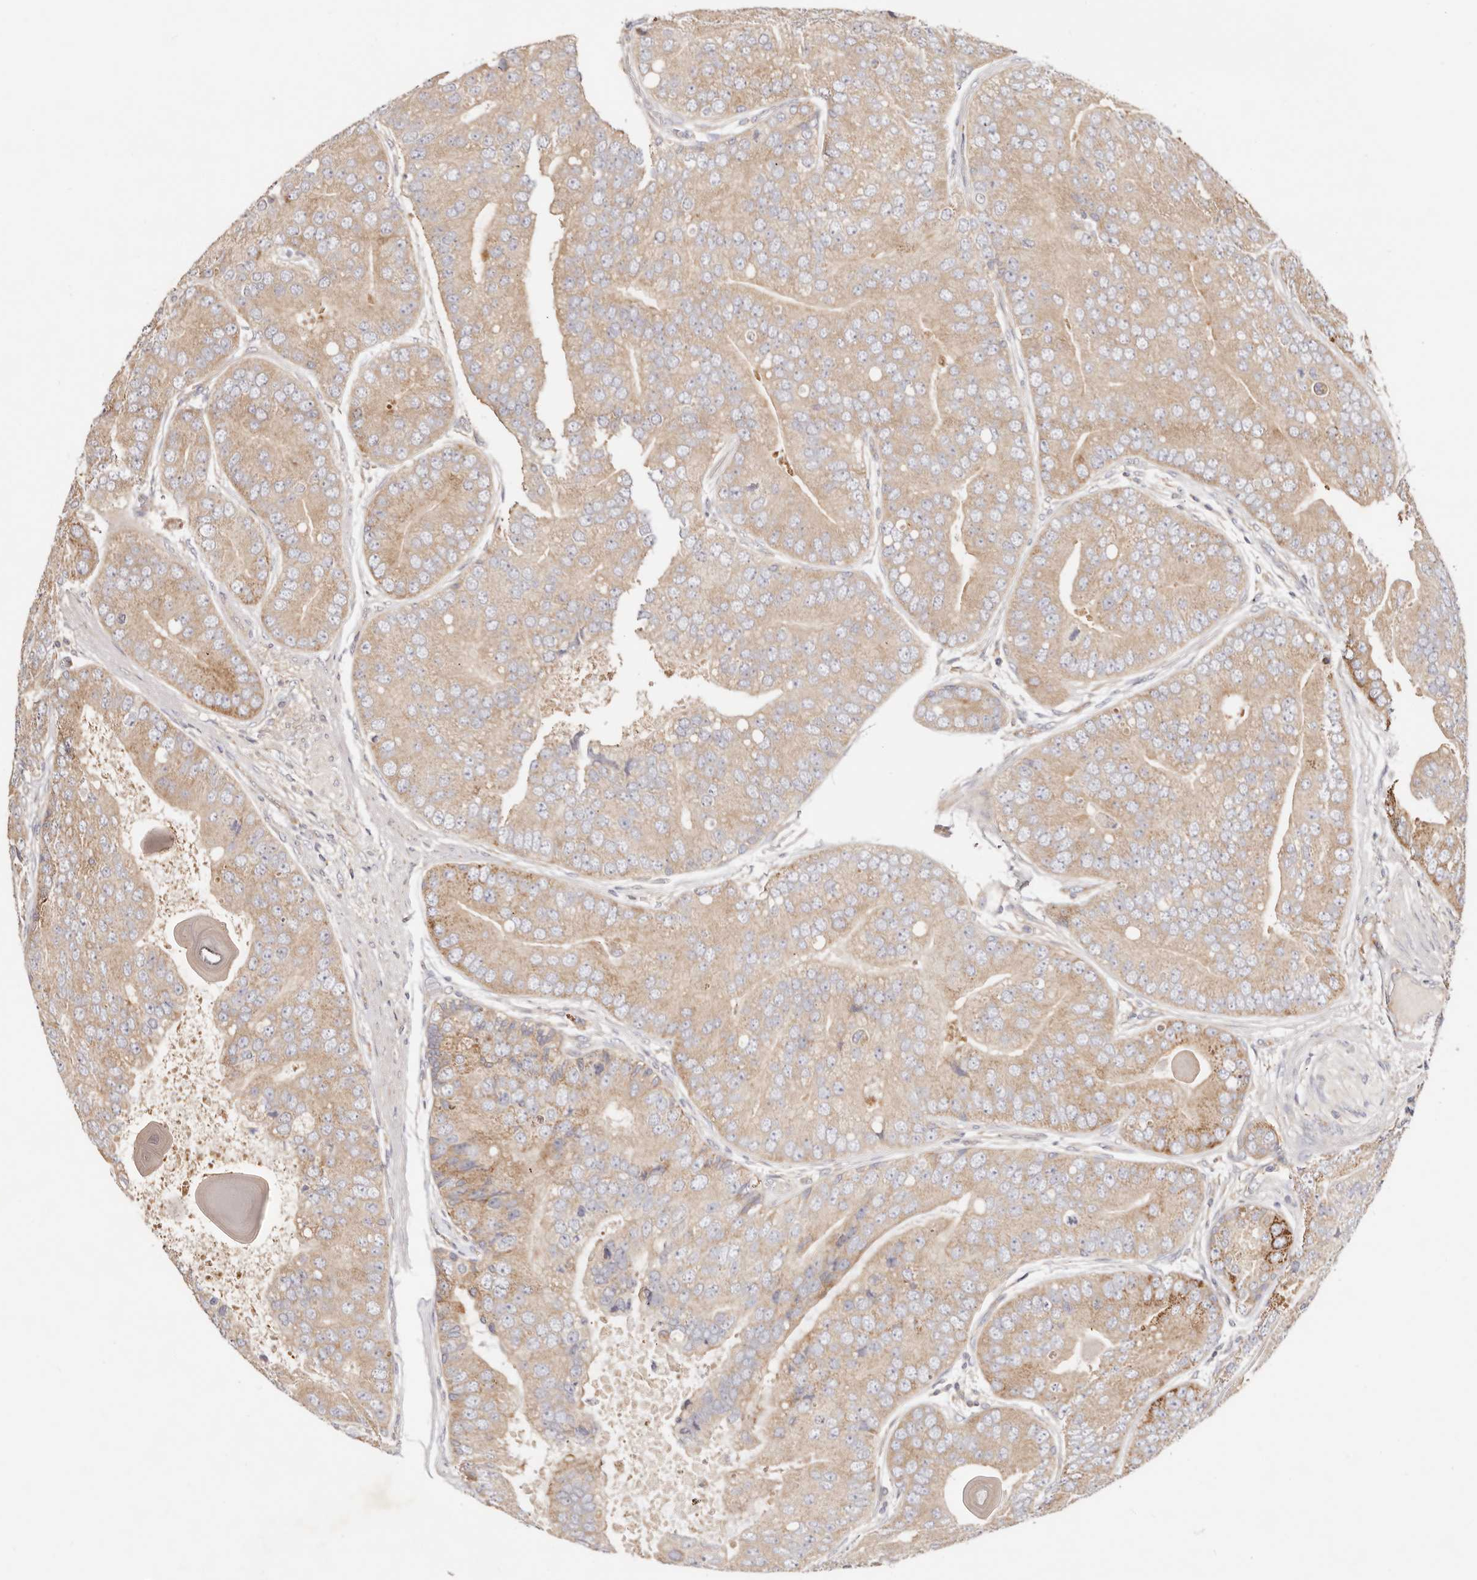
{"staining": {"intensity": "moderate", "quantity": ">75%", "location": "cytoplasmic/membranous"}, "tissue": "prostate cancer", "cell_type": "Tumor cells", "image_type": "cancer", "snomed": [{"axis": "morphology", "description": "Adenocarcinoma, High grade"}, {"axis": "topography", "description": "Prostate"}], "caption": "Protein expression analysis of human prostate cancer (adenocarcinoma (high-grade)) reveals moderate cytoplasmic/membranous positivity in about >75% of tumor cells.", "gene": "GNA13", "patient": {"sex": "male", "age": 70}}